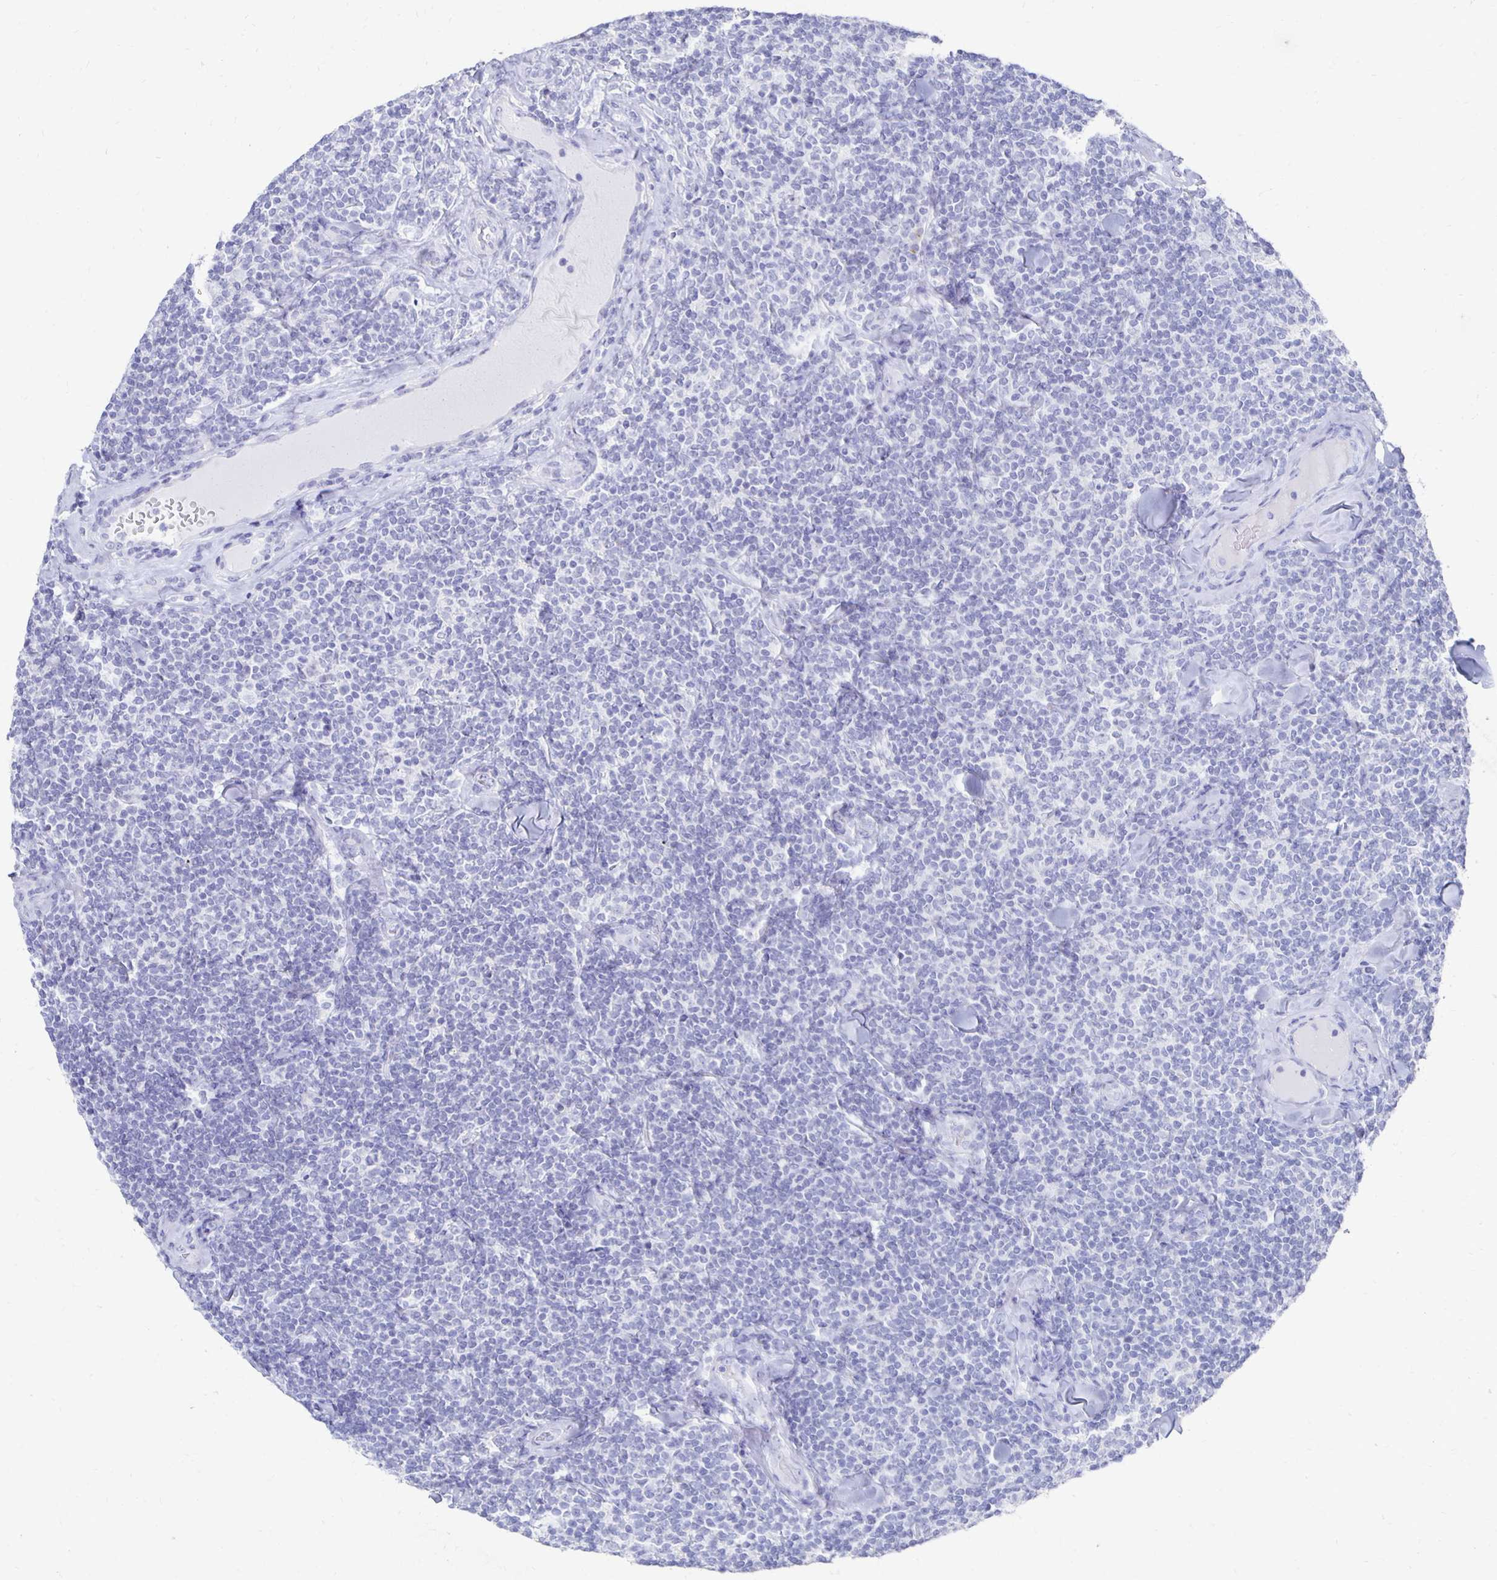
{"staining": {"intensity": "negative", "quantity": "none", "location": "none"}, "tissue": "lymphoma", "cell_type": "Tumor cells", "image_type": "cancer", "snomed": [{"axis": "morphology", "description": "Malignant lymphoma, non-Hodgkin's type, Low grade"}, {"axis": "topography", "description": "Lymph node"}], "caption": "Tumor cells show no significant staining in low-grade malignant lymphoma, non-Hodgkin's type.", "gene": "PRDM7", "patient": {"sex": "female", "age": 56}}